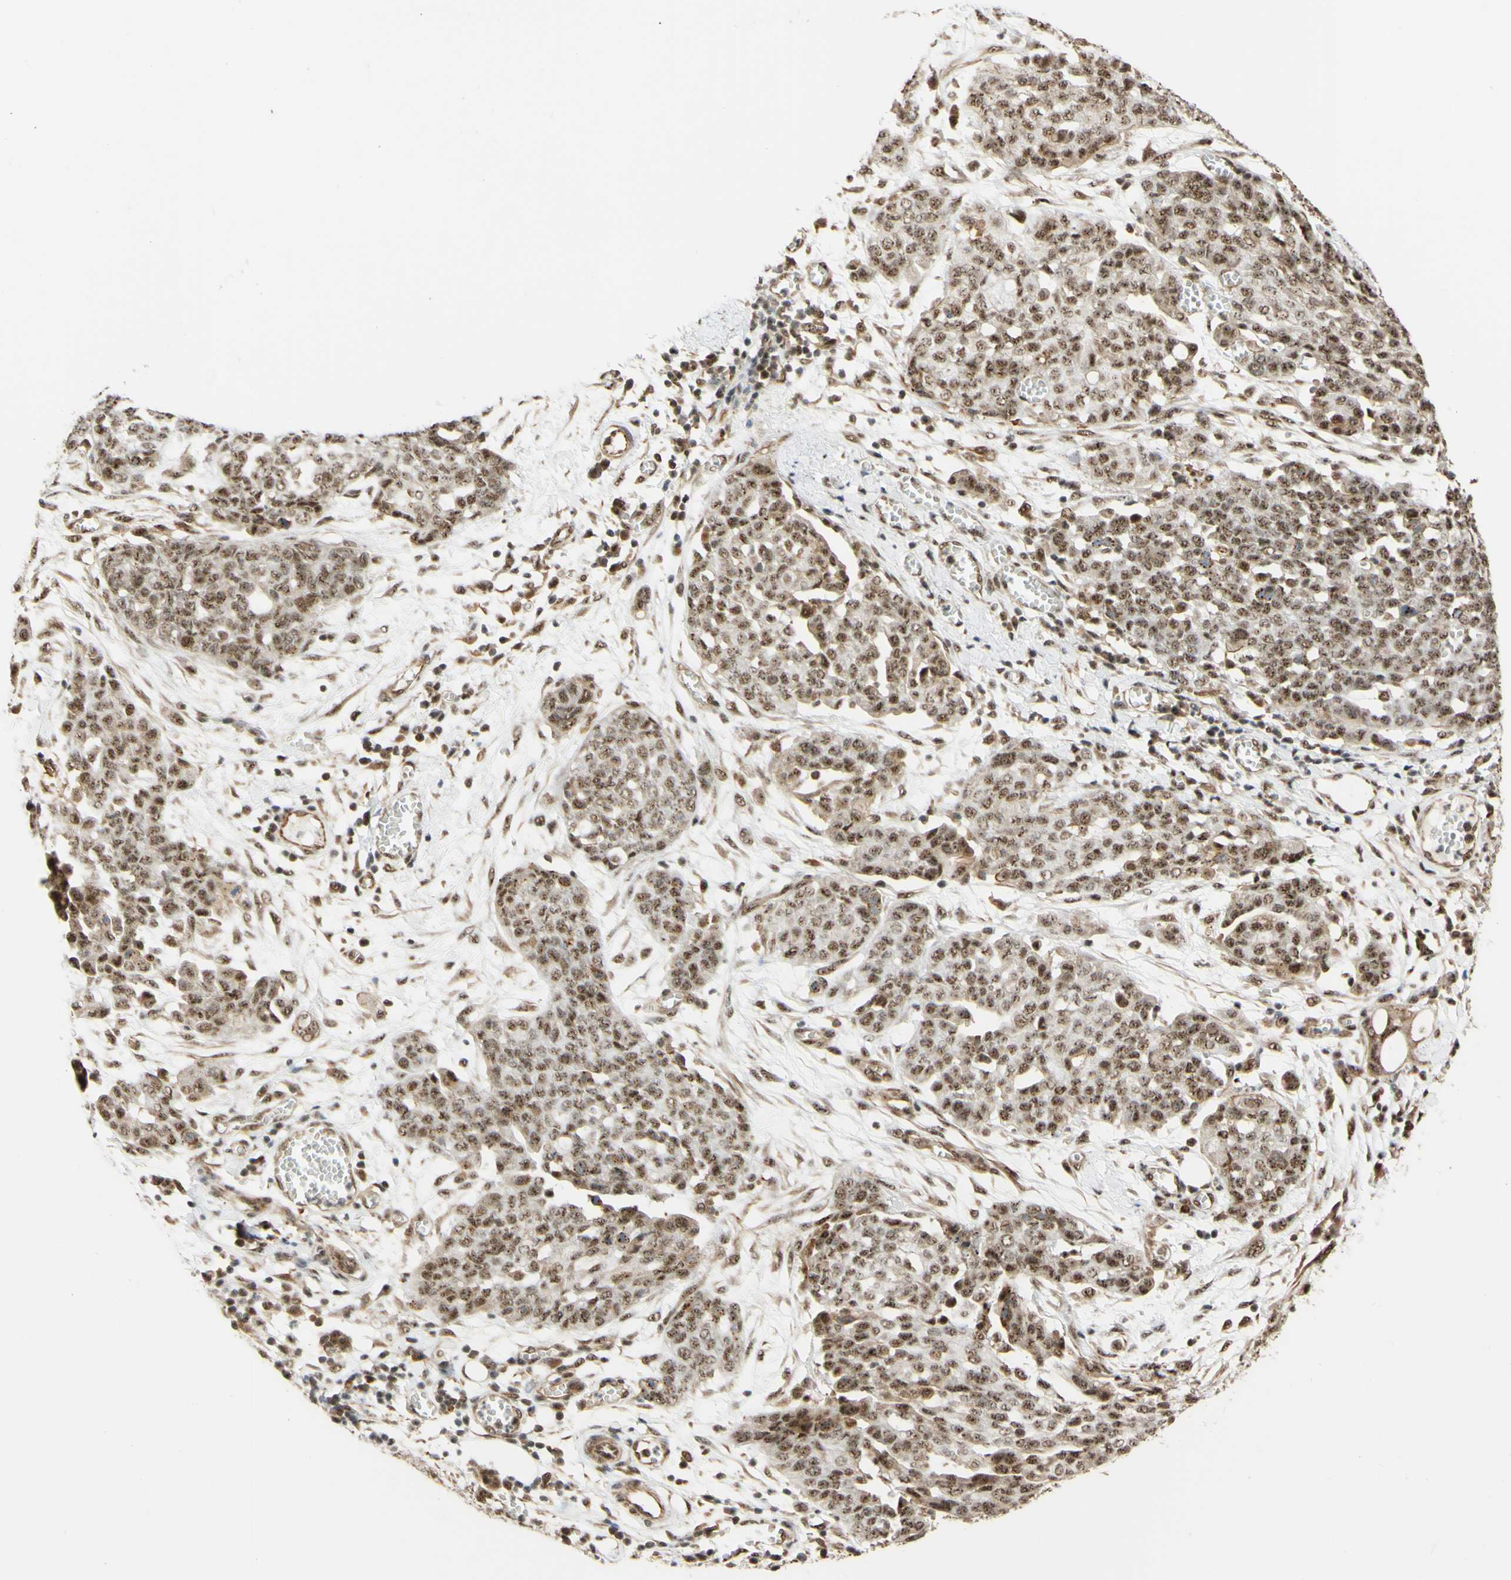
{"staining": {"intensity": "moderate", "quantity": ">75%", "location": "nuclear"}, "tissue": "ovarian cancer", "cell_type": "Tumor cells", "image_type": "cancer", "snomed": [{"axis": "morphology", "description": "Cystadenocarcinoma, serous, NOS"}, {"axis": "topography", "description": "Soft tissue"}, {"axis": "topography", "description": "Ovary"}], "caption": "Immunohistochemical staining of human serous cystadenocarcinoma (ovarian) demonstrates moderate nuclear protein staining in about >75% of tumor cells. The protein is stained brown, and the nuclei are stained in blue (DAB IHC with brightfield microscopy, high magnification).", "gene": "SAP18", "patient": {"sex": "female", "age": 57}}